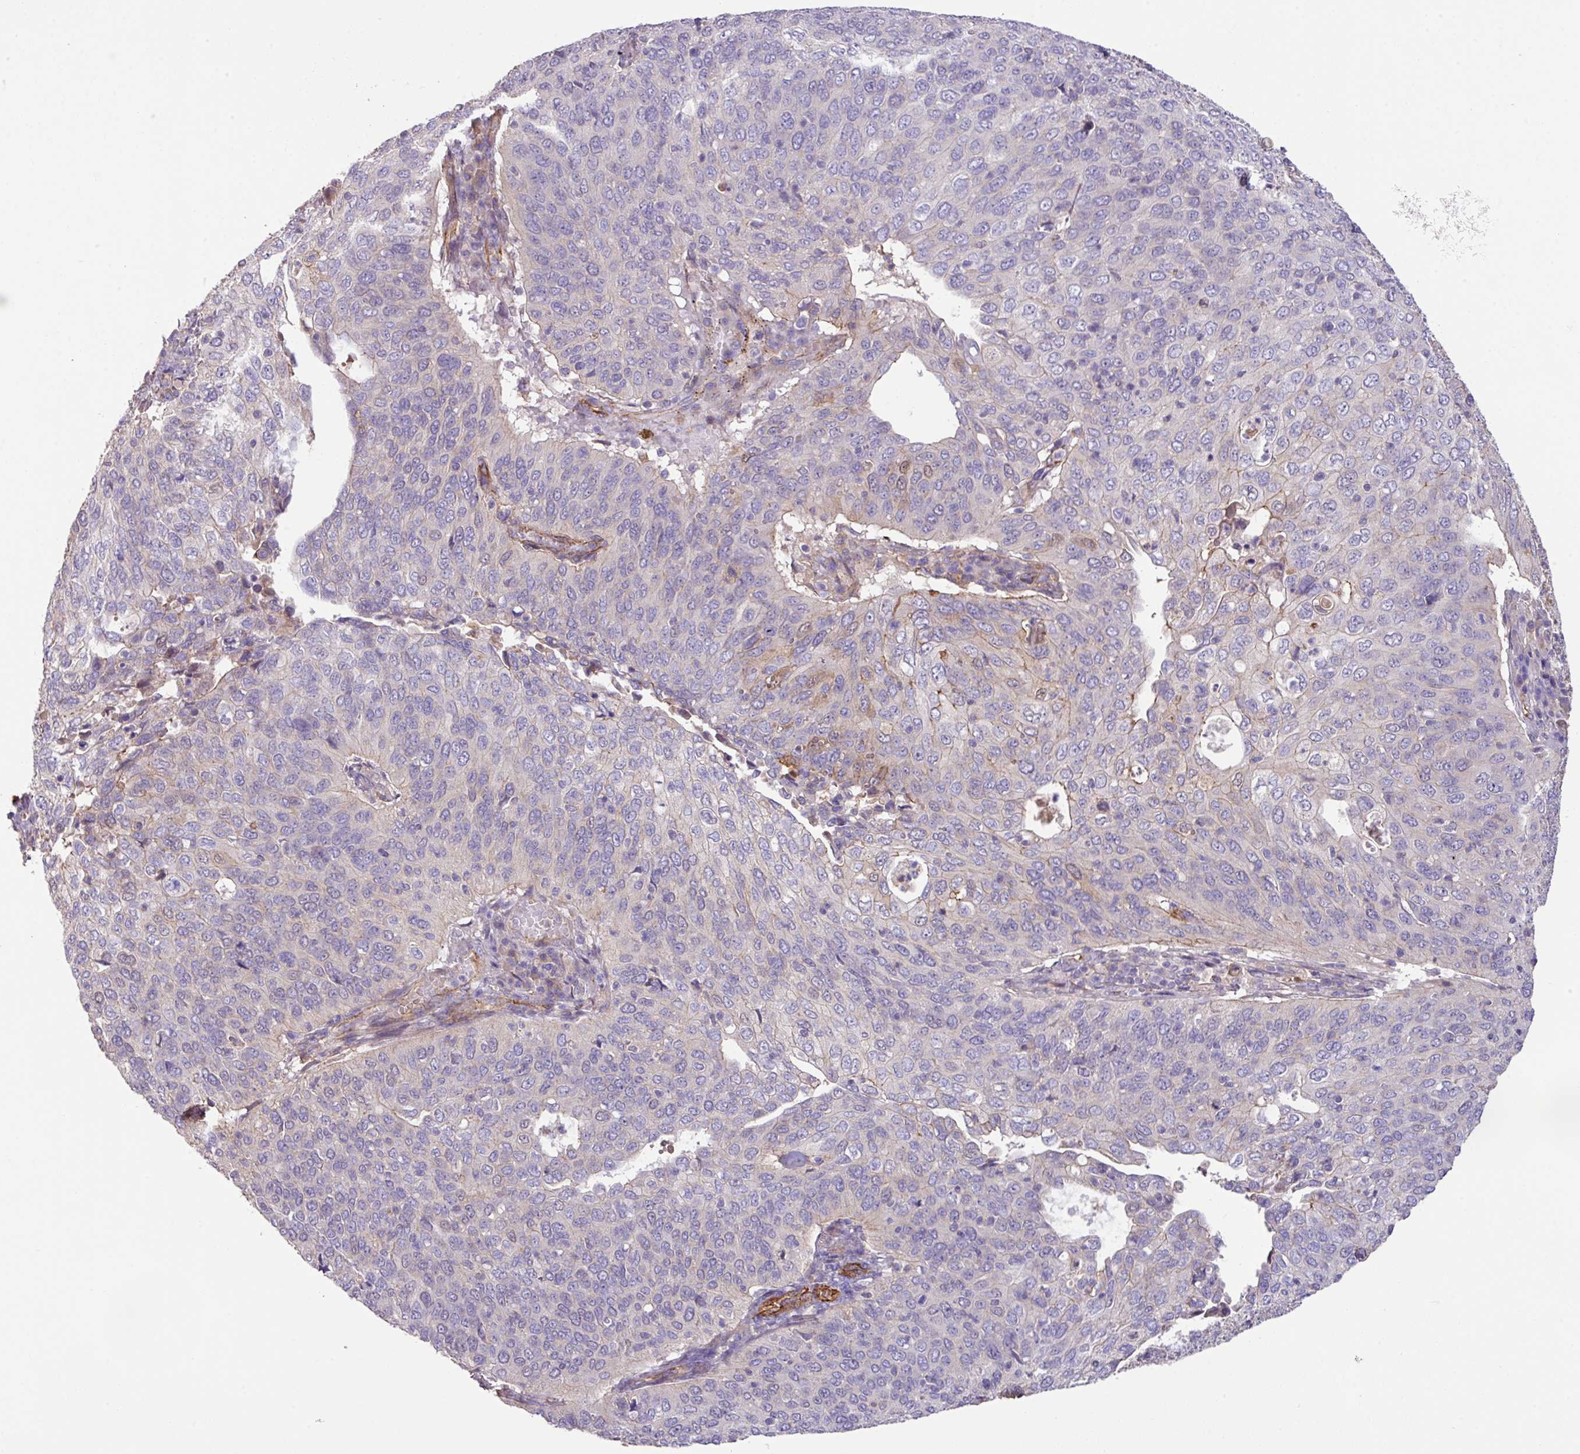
{"staining": {"intensity": "negative", "quantity": "none", "location": "none"}, "tissue": "cervical cancer", "cell_type": "Tumor cells", "image_type": "cancer", "snomed": [{"axis": "morphology", "description": "Squamous cell carcinoma, NOS"}, {"axis": "topography", "description": "Cervix"}], "caption": "This is an immunohistochemistry image of human cervical squamous cell carcinoma. There is no staining in tumor cells.", "gene": "LRRC53", "patient": {"sex": "female", "age": 36}}